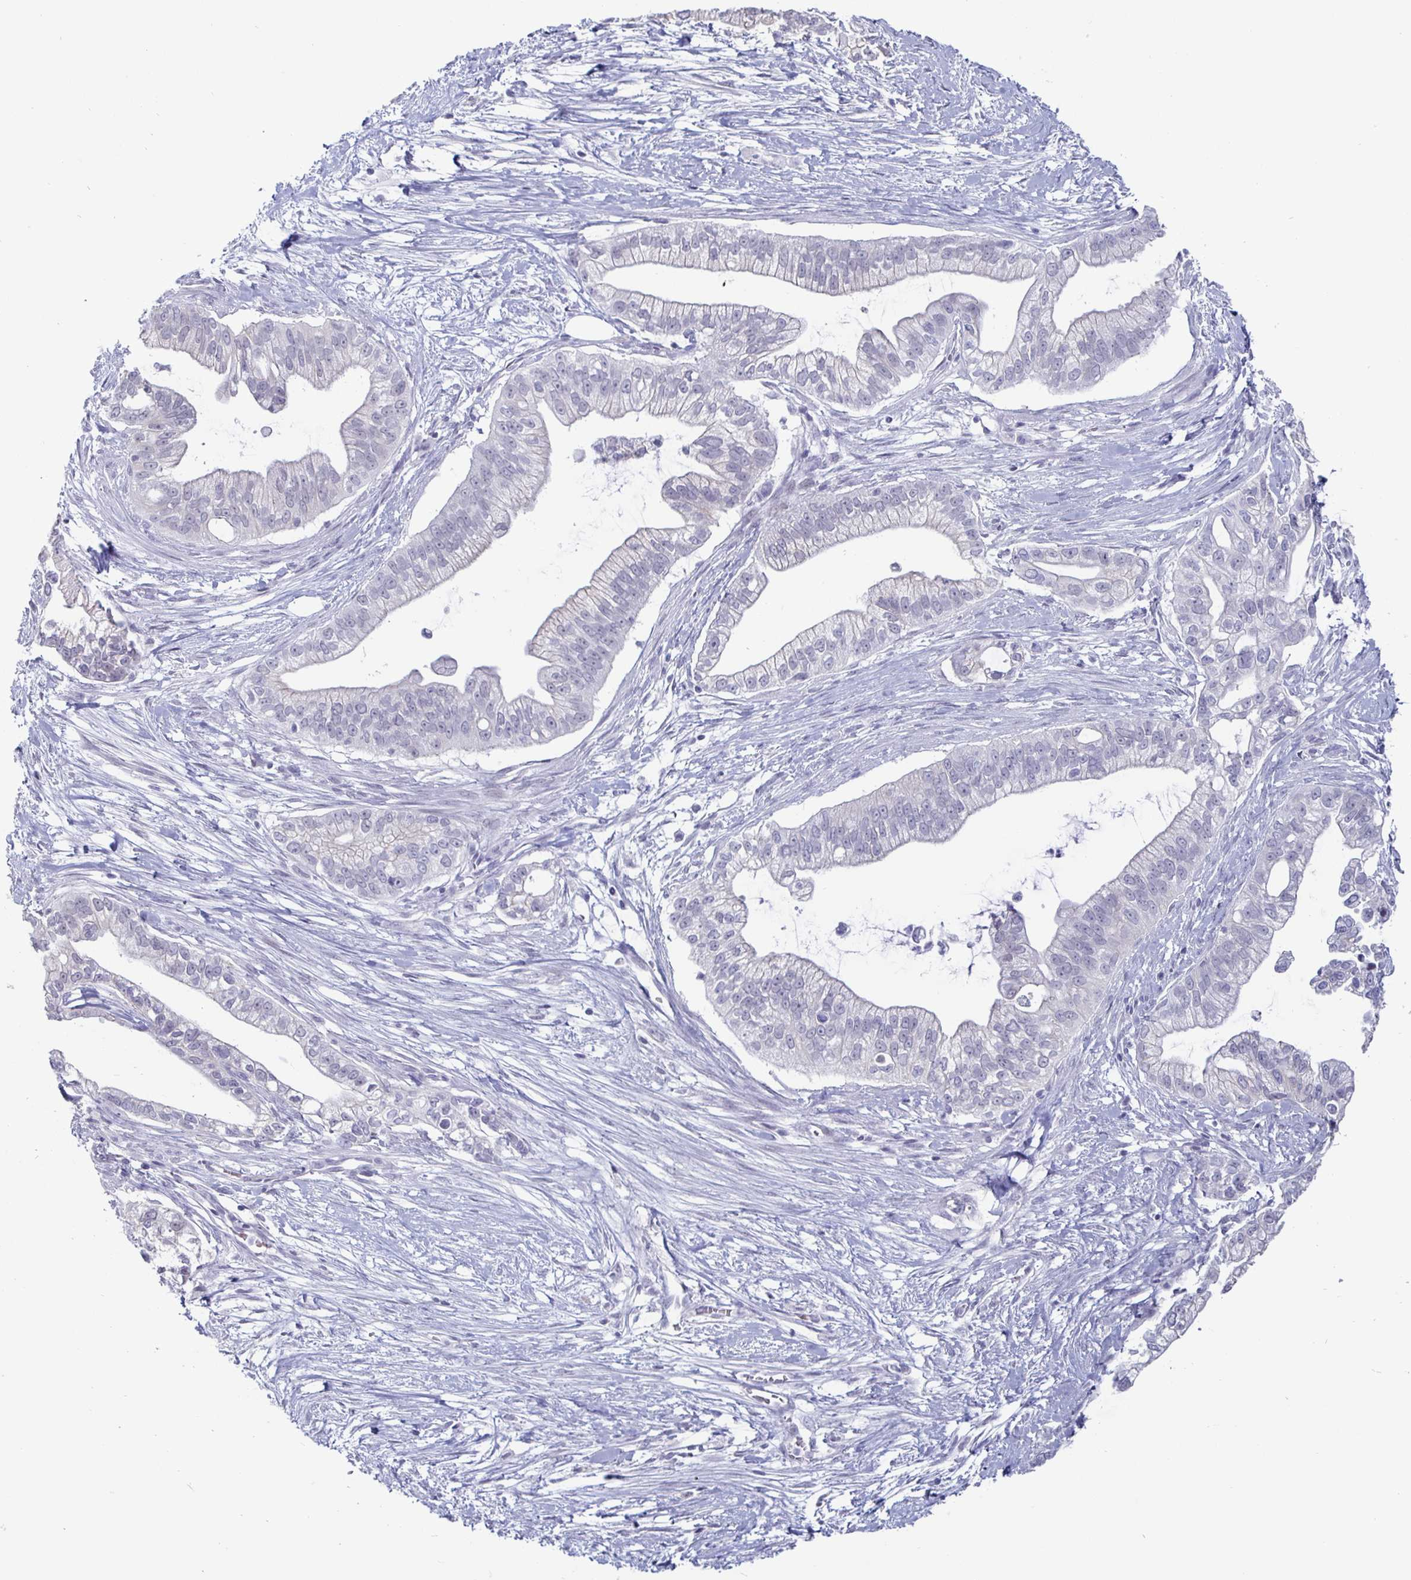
{"staining": {"intensity": "negative", "quantity": "none", "location": "none"}, "tissue": "pancreatic cancer", "cell_type": "Tumor cells", "image_type": "cancer", "snomed": [{"axis": "morphology", "description": "Adenocarcinoma, NOS"}, {"axis": "topography", "description": "Pancreas"}], "caption": "Immunohistochemical staining of human pancreatic cancer exhibits no significant staining in tumor cells.", "gene": "OOSP2", "patient": {"sex": "male", "age": 70}}